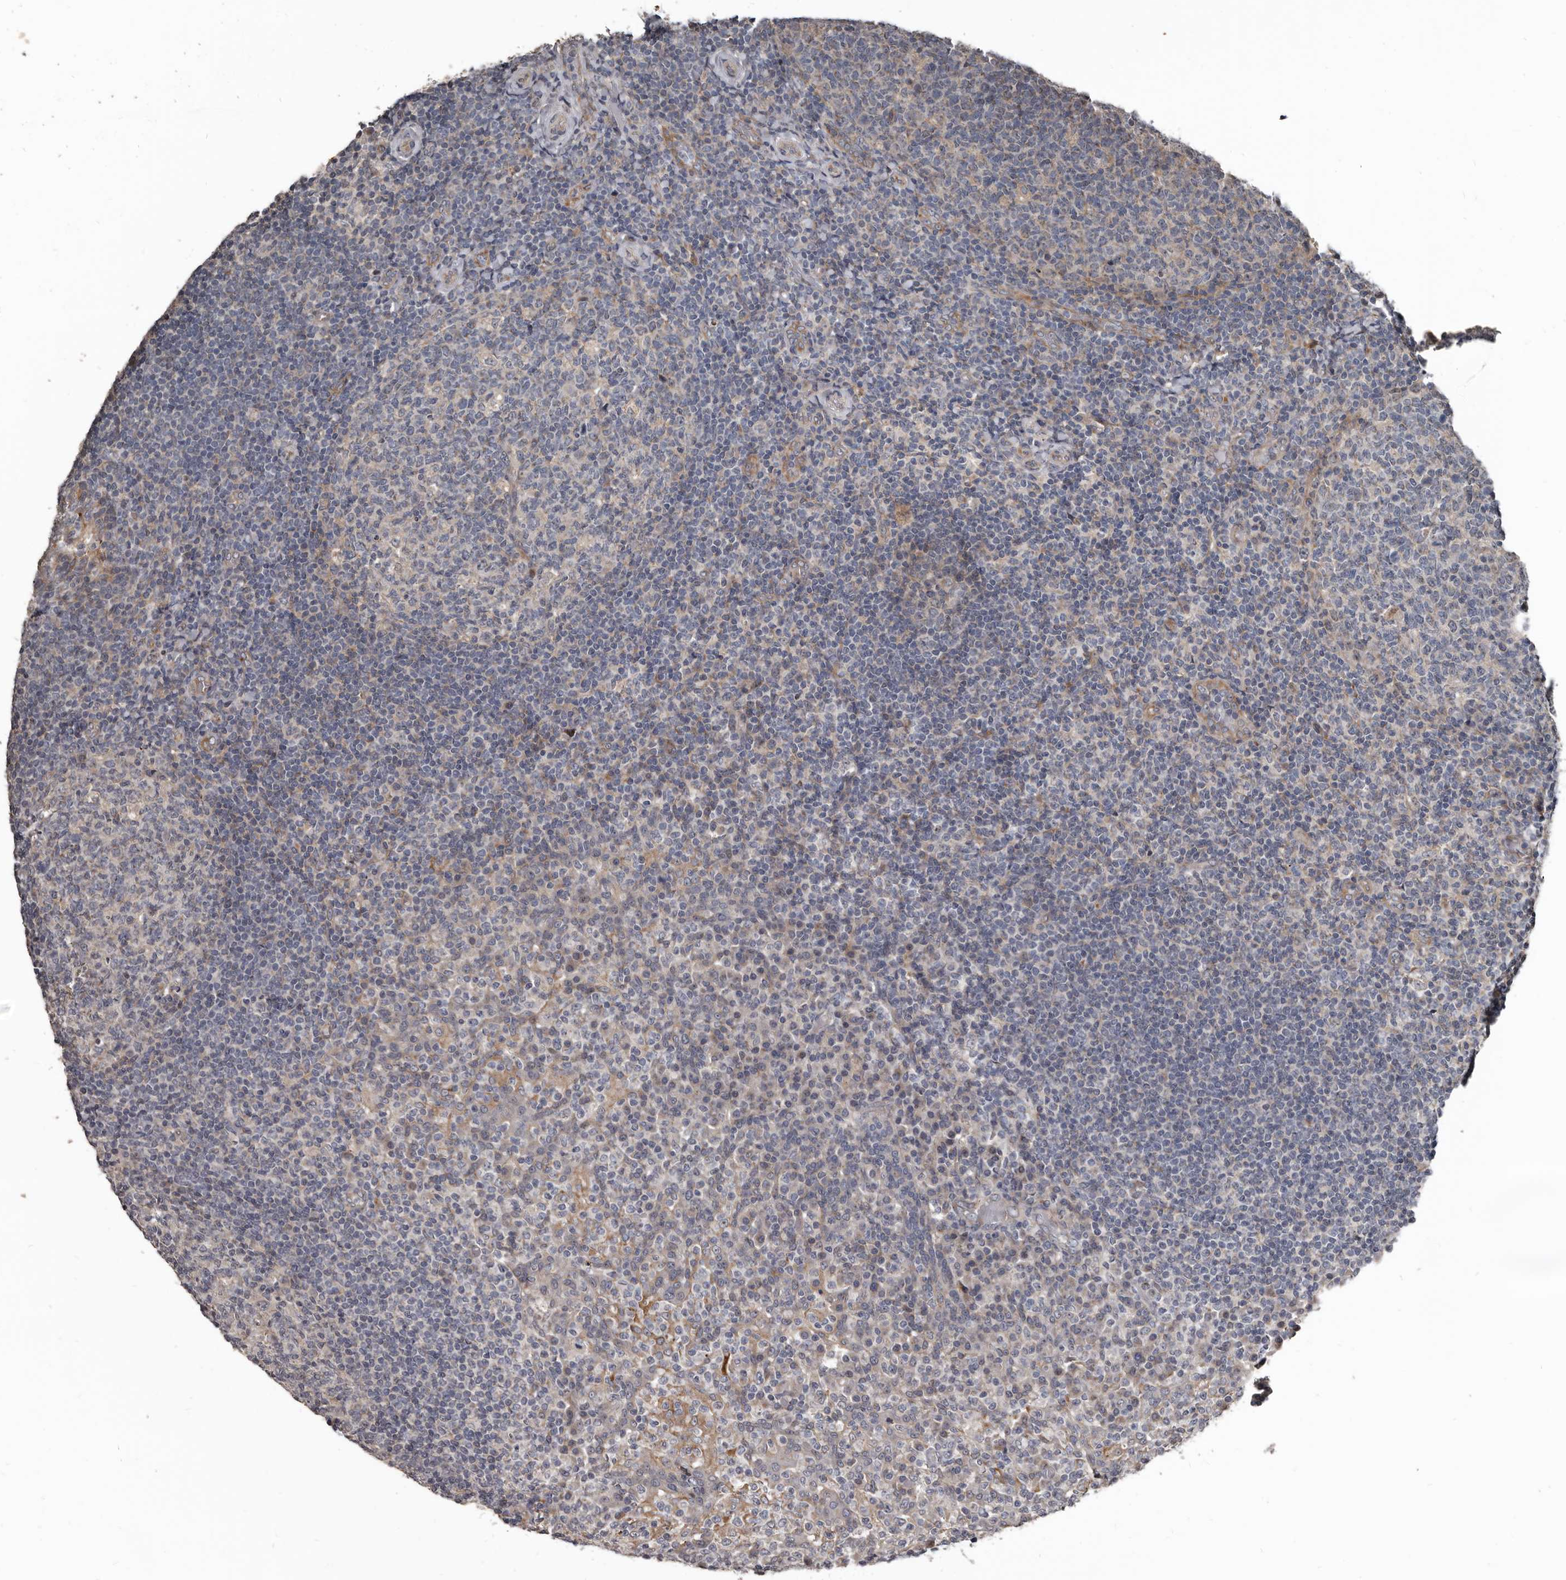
{"staining": {"intensity": "negative", "quantity": "none", "location": "none"}, "tissue": "tonsil", "cell_type": "Germinal center cells", "image_type": "normal", "snomed": [{"axis": "morphology", "description": "Normal tissue, NOS"}, {"axis": "topography", "description": "Tonsil"}], "caption": "Protein analysis of unremarkable tonsil demonstrates no significant expression in germinal center cells.", "gene": "DHPS", "patient": {"sex": "female", "age": 19}}